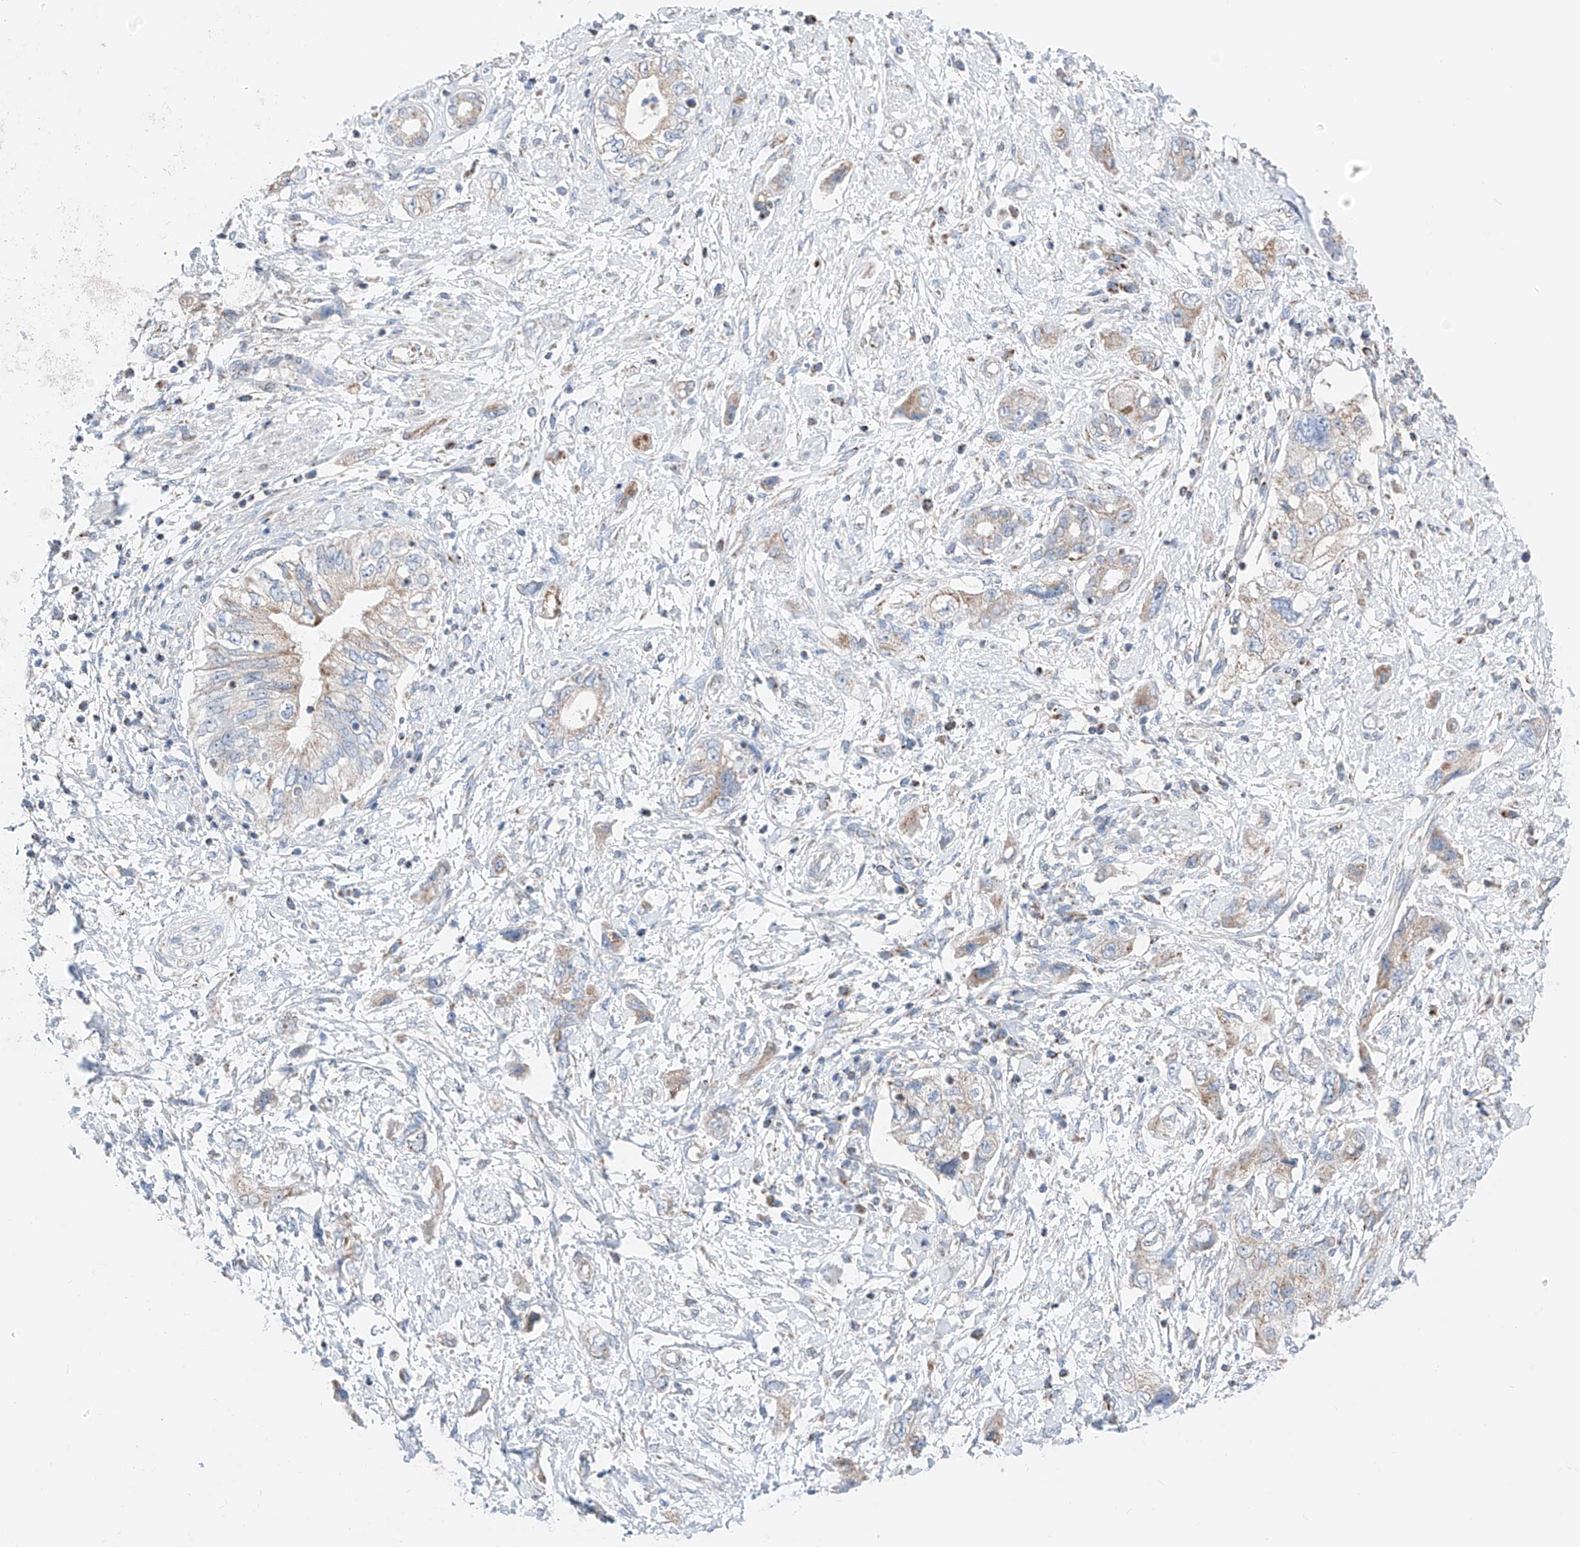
{"staining": {"intensity": "moderate", "quantity": "<25%", "location": "cytoplasmic/membranous"}, "tissue": "pancreatic cancer", "cell_type": "Tumor cells", "image_type": "cancer", "snomed": [{"axis": "morphology", "description": "Adenocarcinoma, NOS"}, {"axis": "topography", "description": "Pancreas"}], "caption": "A histopathology image of adenocarcinoma (pancreatic) stained for a protein displays moderate cytoplasmic/membranous brown staining in tumor cells.", "gene": "MRAP", "patient": {"sex": "female", "age": 73}}